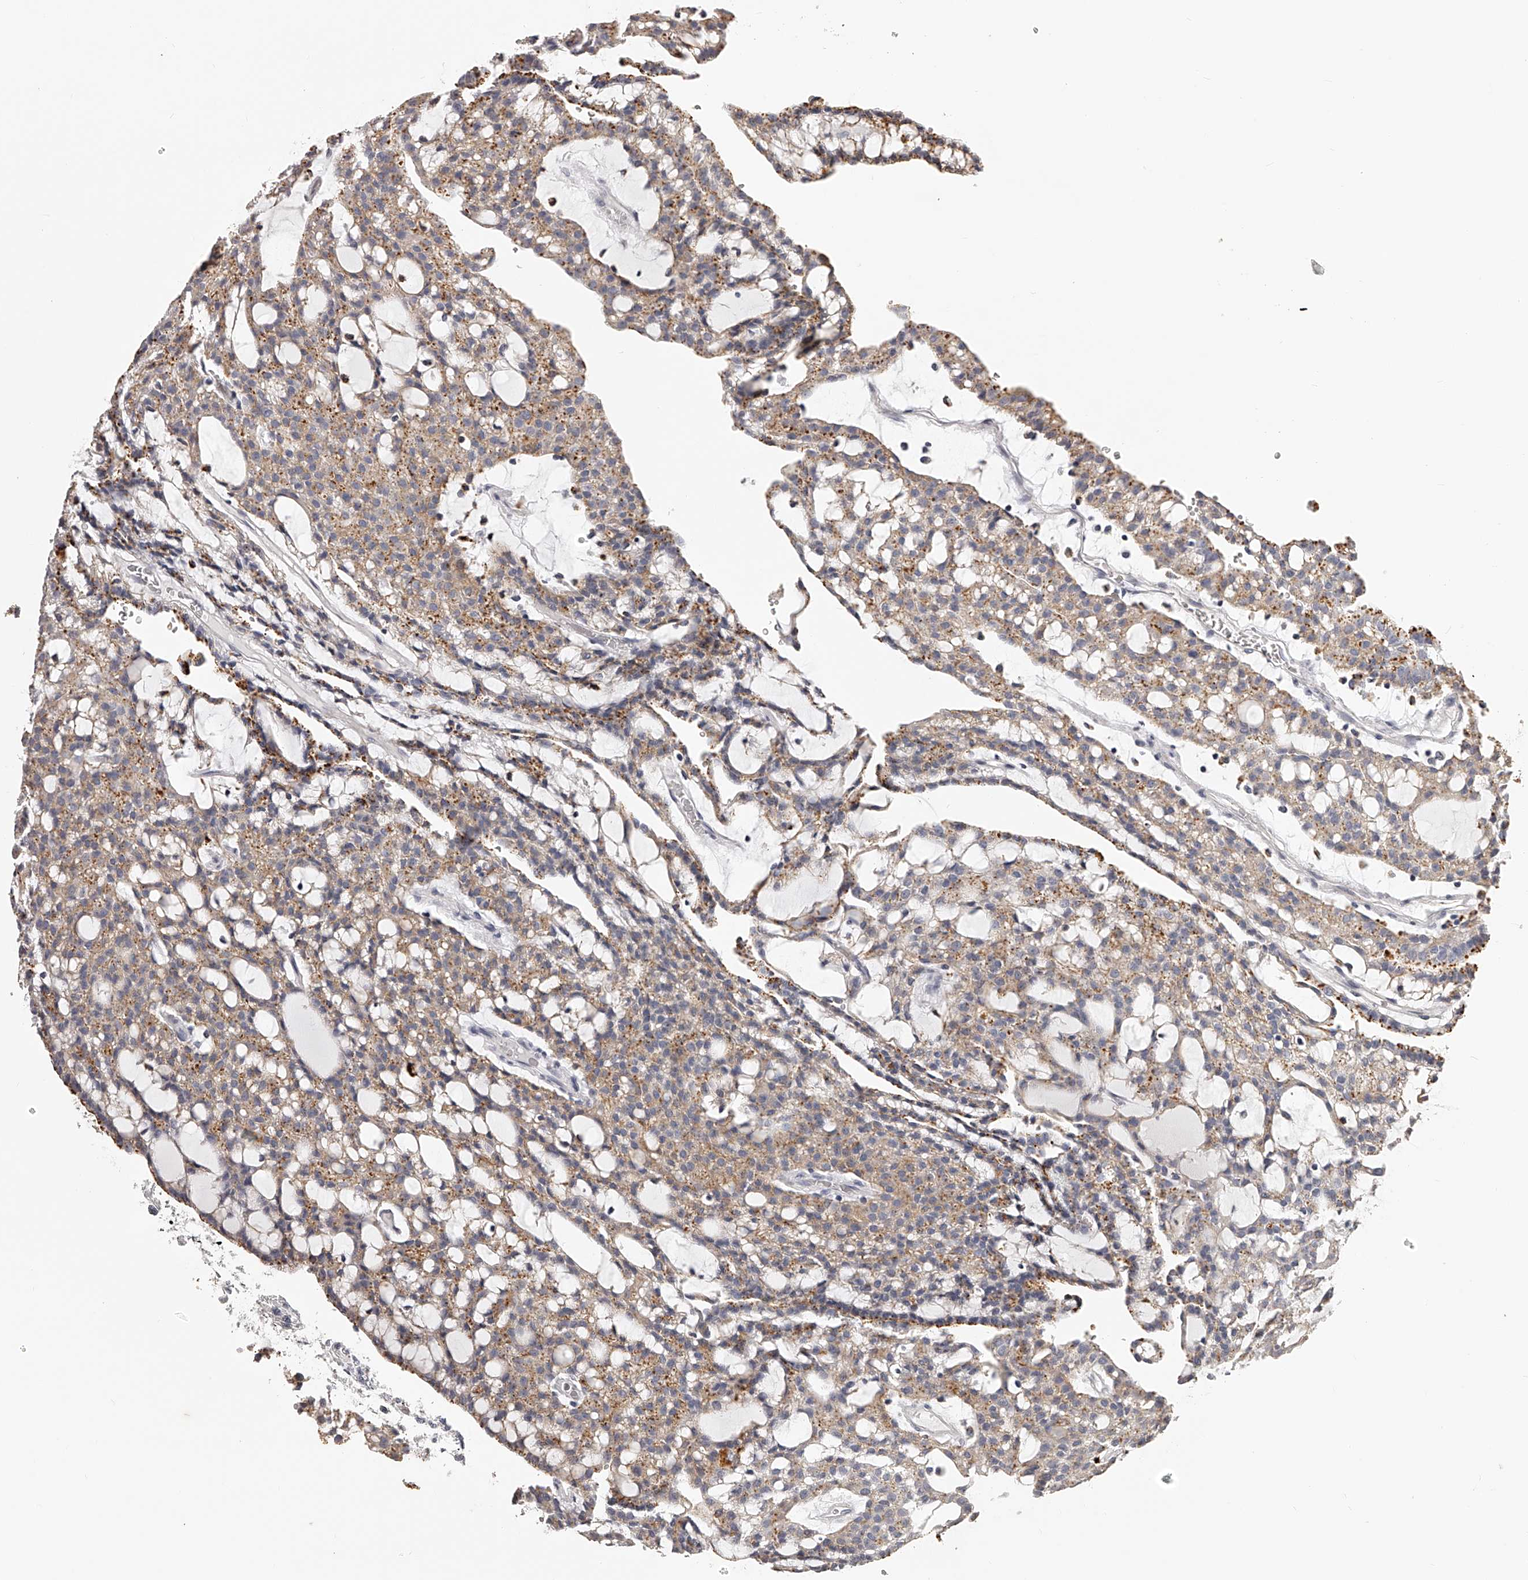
{"staining": {"intensity": "moderate", "quantity": "25%-75%", "location": "cytoplasmic/membranous"}, "tissue": "renal cancer", "cell_type": "Tumor cells", "image_type": "cancer", "snomed": [{"axis": "morphology", "description": "Adenocarcinoma, NOS"}, {"axis": "topography", "description": "Kidney"}], "caption": "A medium amount of moderate cytoplasmic/membranous staining is seen in about 25%-75% of tumor cells in renal cancer tissue.", "gene": "DMRT1", "patient": {"sex": "male", "age": 63}}